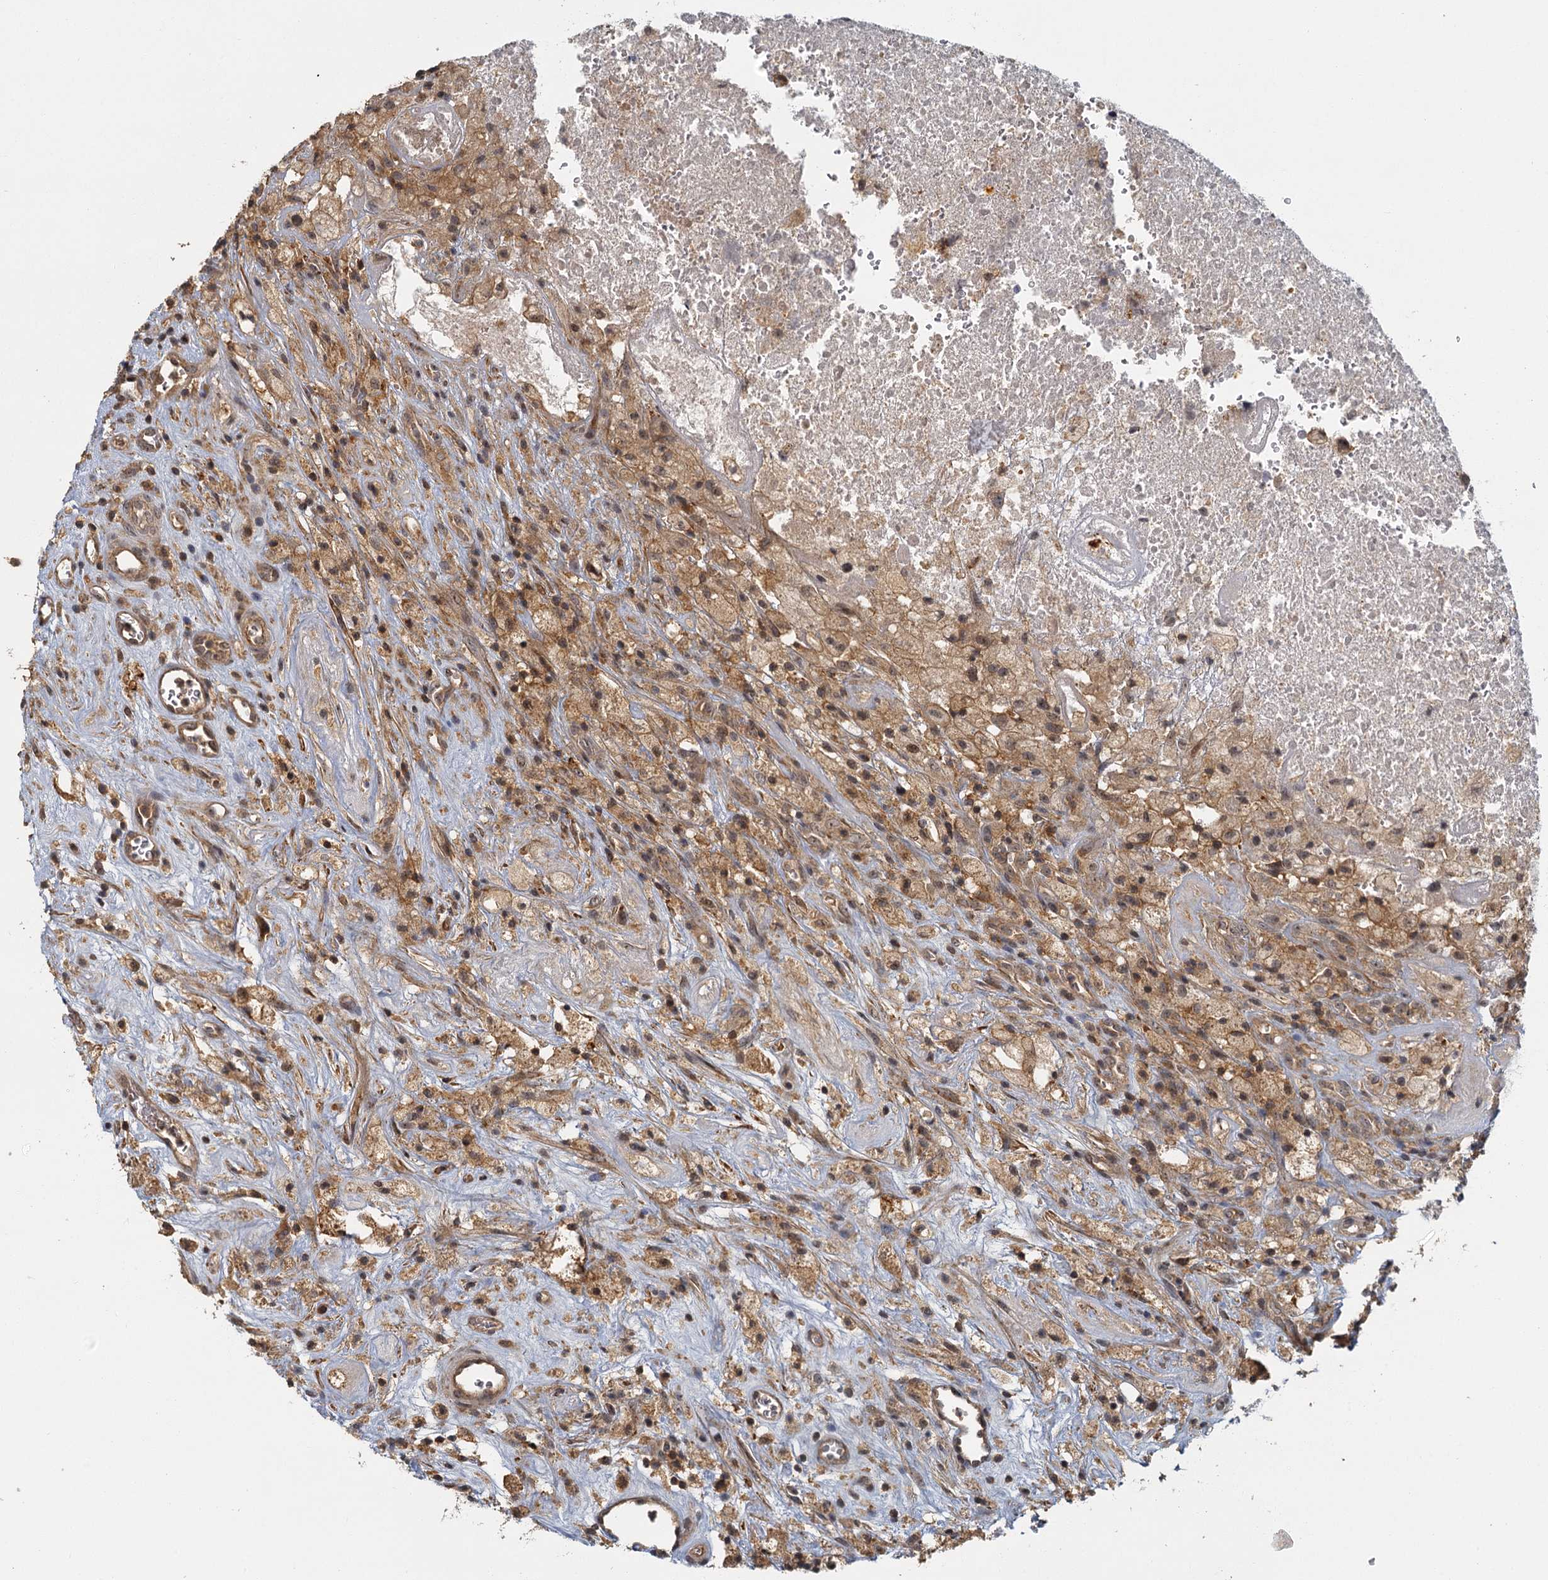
{"staining": {"intensity": "moderate", "quantity": ">75%", "location": "cytoplasmic/membranous,nuclear"}, "tissue": "glioma", "cell_type": "Tumor cells", "image_type": "cancer", "snomed": [{"axis": "morphology", "description": "Glioma, malignant, High grade"}, {"axis": "topography", "description": "Brain"}], "caption": "Protein staining demonstrates moderate cytoplasmic/membranous and nuclear staining in about >75% of tumor cells in glioma. The protein of interest is shown in brown color, while the nuclei are stained blue.", "gene": "ZNF549", "patient": {"sex": "male", "age": 76}}